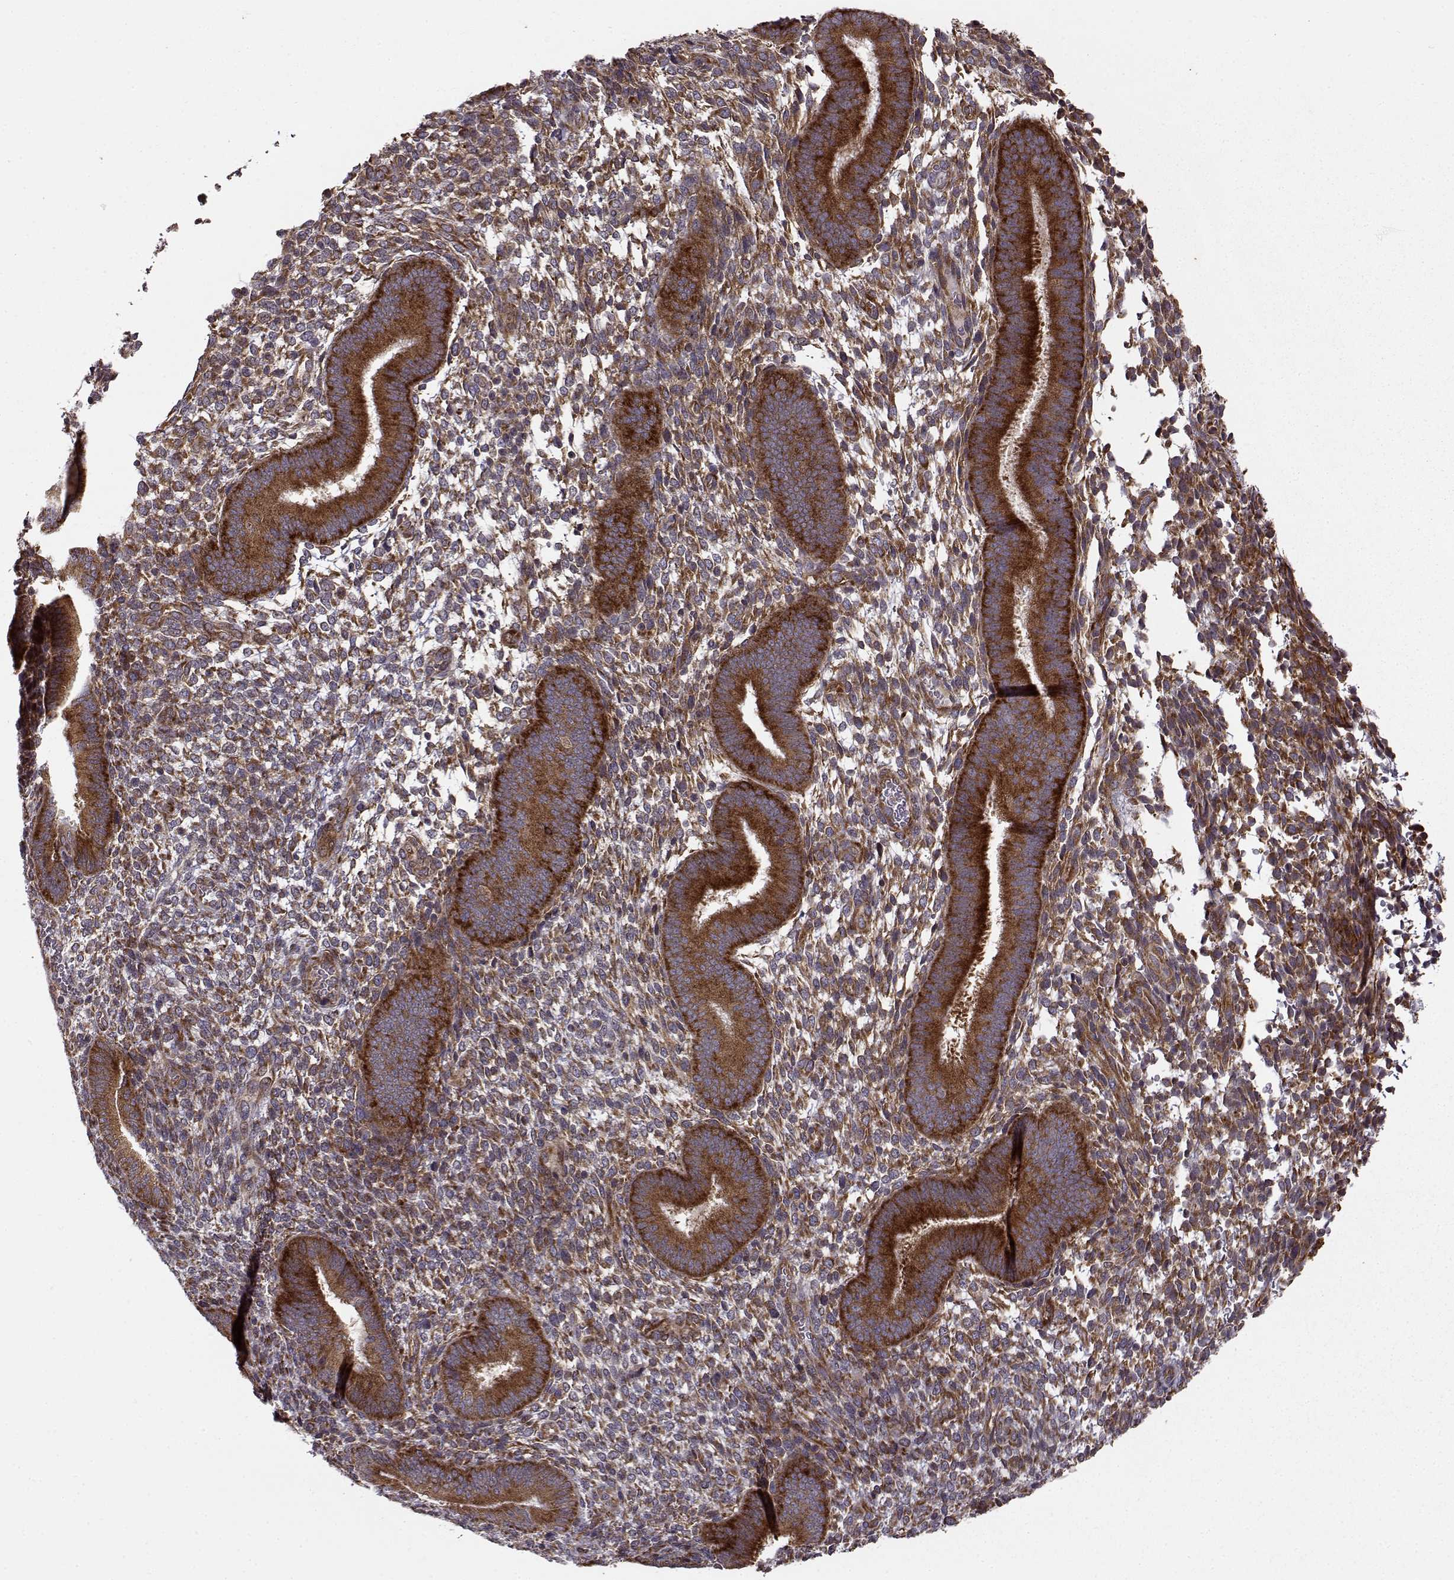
{"staining": {"intensity": "strong", "quantity": "25%-75%", "location": "cytoplasmic/membranous"}, "tissue": "endometrium", "cell_type": "Cells in endometrial stroma", "image_type": "normal", "snomed": [{"axis": "morphology", "description": "Normal tissue, NOS"}, {"axis": "topography", "description": "Endometrium"}], "caption": "Protein staining reveals strong cytoplasmic/membranous positivity in approximately 25%-75% of cells in endometrial stroma in benign endometrium.", "gene": "RPL31", "patient": {"sex": "female", "age": 39}}